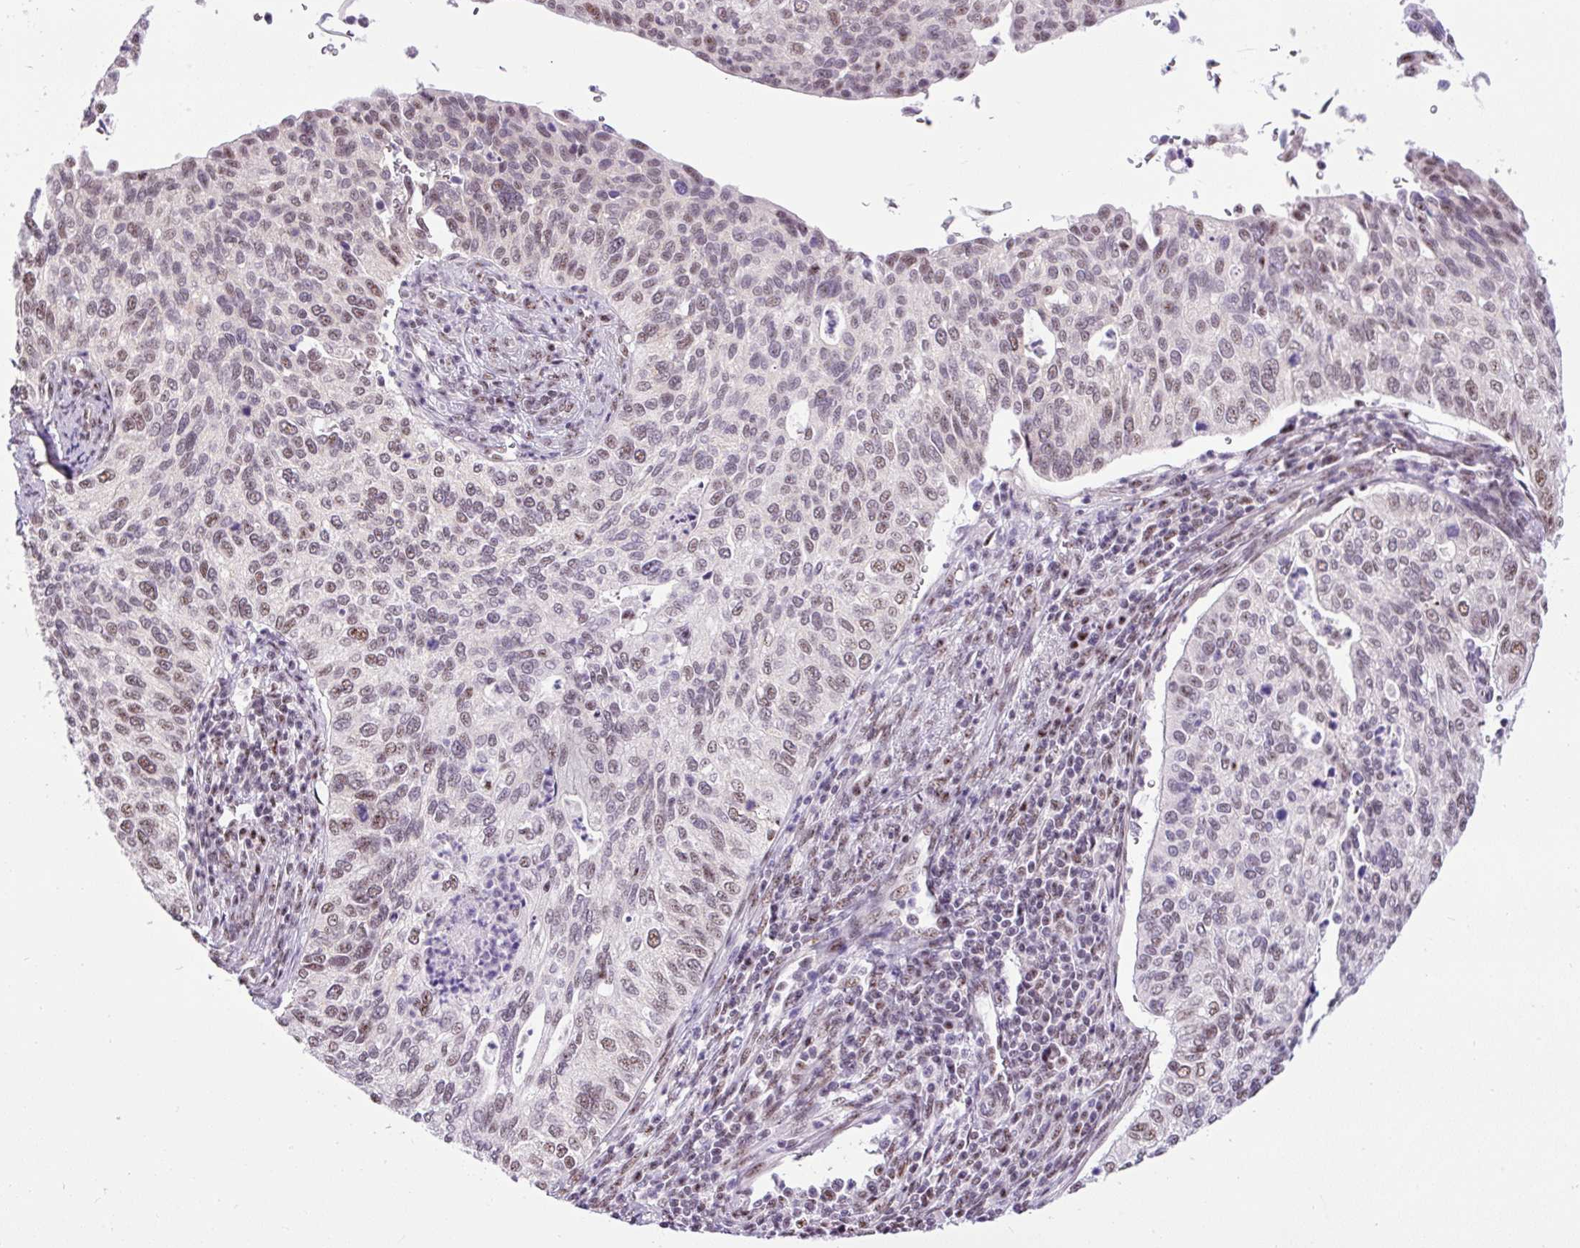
{"staining": {"intensity": "moderate", "quantity": "25%-75%", "location": "nuclear"}, "tissue": "cervical cancer", "cell_type": "Tumor cells", "image_type": "cancer", "snomed": [{"axis": "morphology", "description": "Squamous cell carcinoma, NOS"}, {"axis": "topography", "description": "Cervix"}], "caption": "Protein expression analysis of human squamous cell carcinoma (cervical) reveals moderate nuclear expression in approximately 25%-75% of tumor cells.", "gene": "SMC5", "patient": {"sex": "female", "age": 38}}